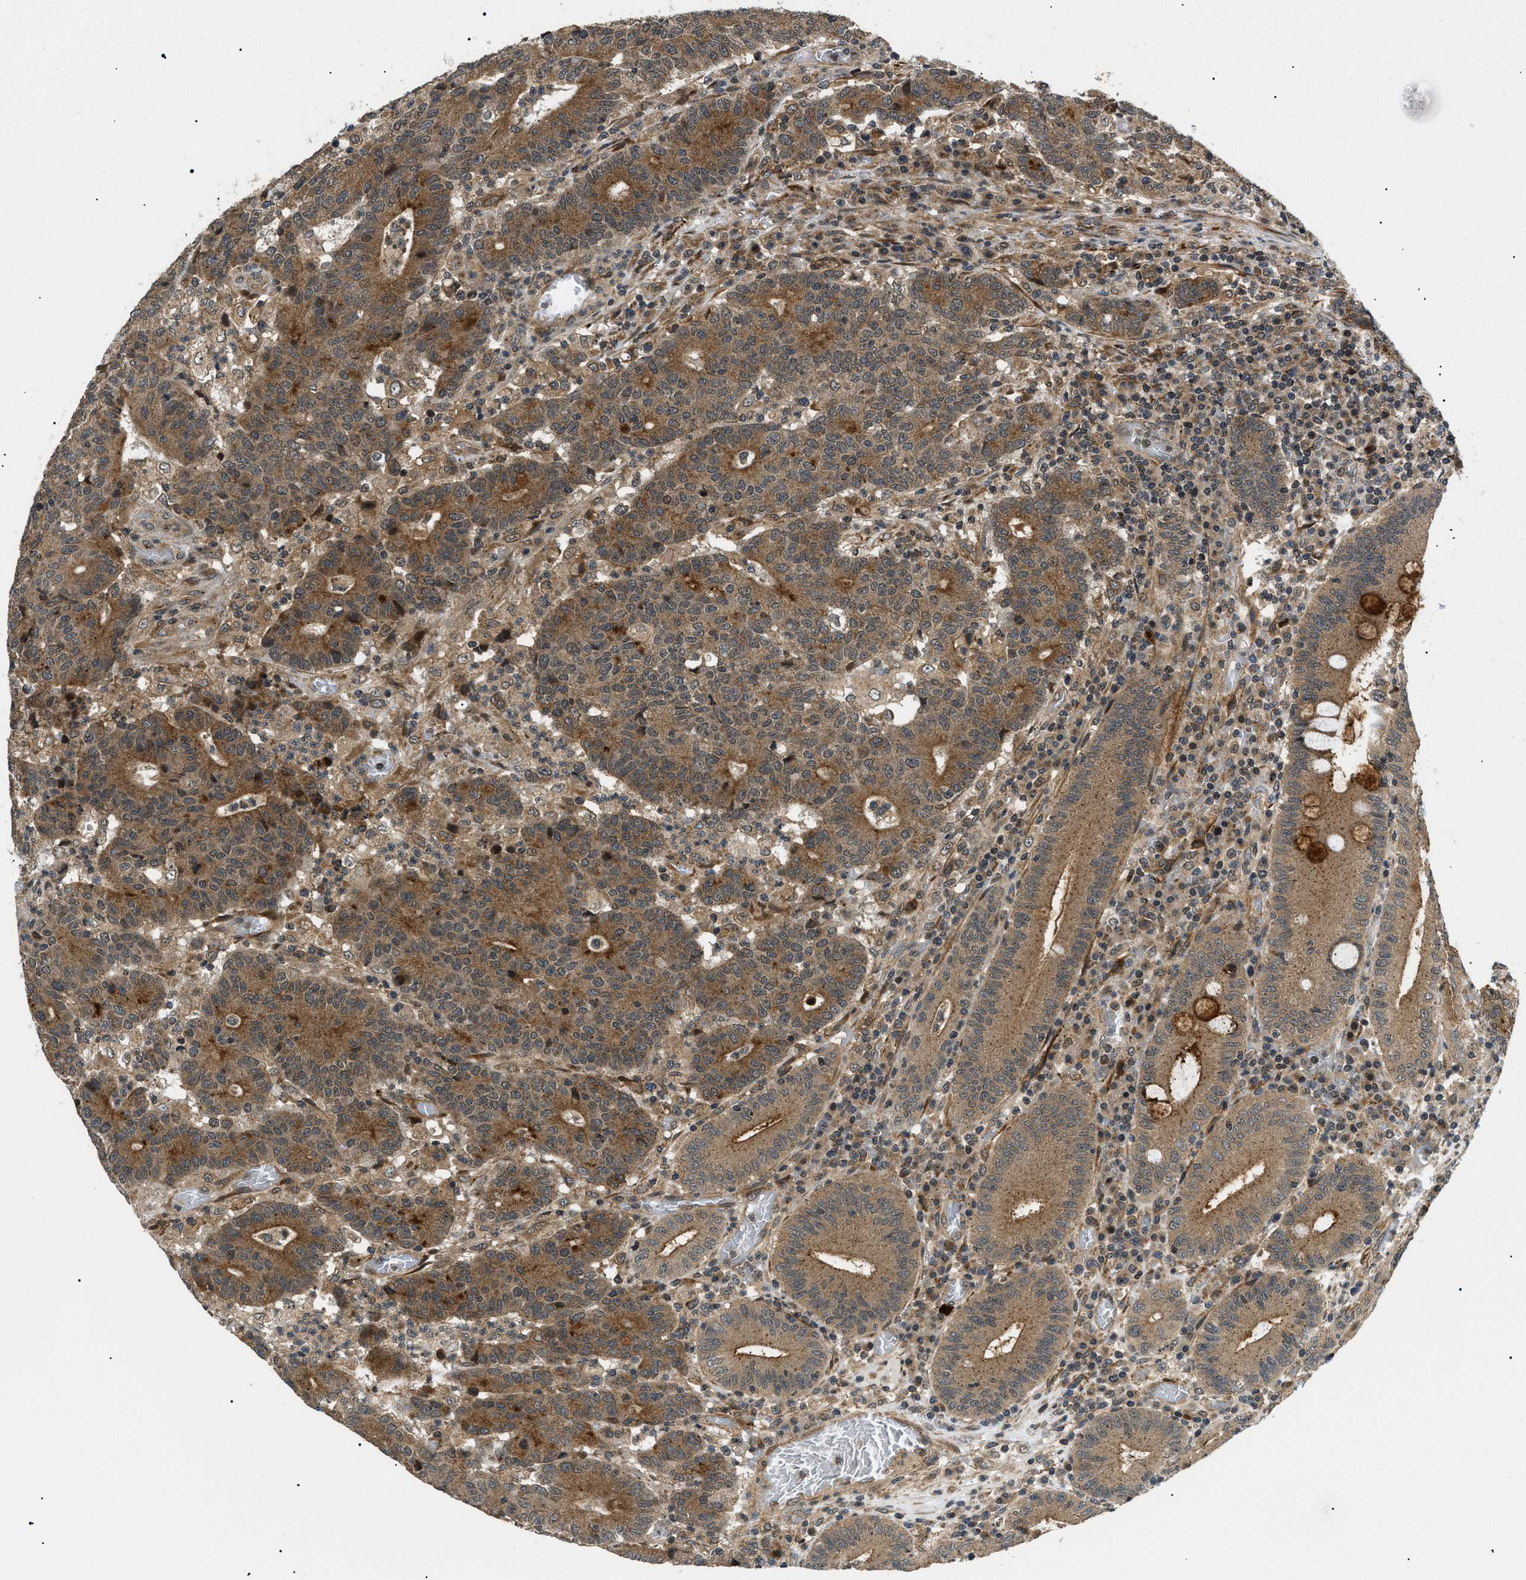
{"staining": {"intensity": "moderate", "quantity": ">75%", "location": "cytoplasmic/membranous"}, "tissue": "colorectal cancer", "cell_type": "Tumor cells", "image_type": "cancer", "snomed": [{"axis": "morphology", "description": "Normal tissue, NOS"}, {"axis": "morphology", "description": "Adenocarcinoma, NOS"}, {"axis": "topography", "description": "Colon"}], "caption": "Moderate cytoplasmic/membranous positivity is seen in approximately >75% of tumor cells in colorectal cancer (adenocarcinoma).", "gene": "ATP6AP1", "patient": {"sex": "female", "age": 75}}